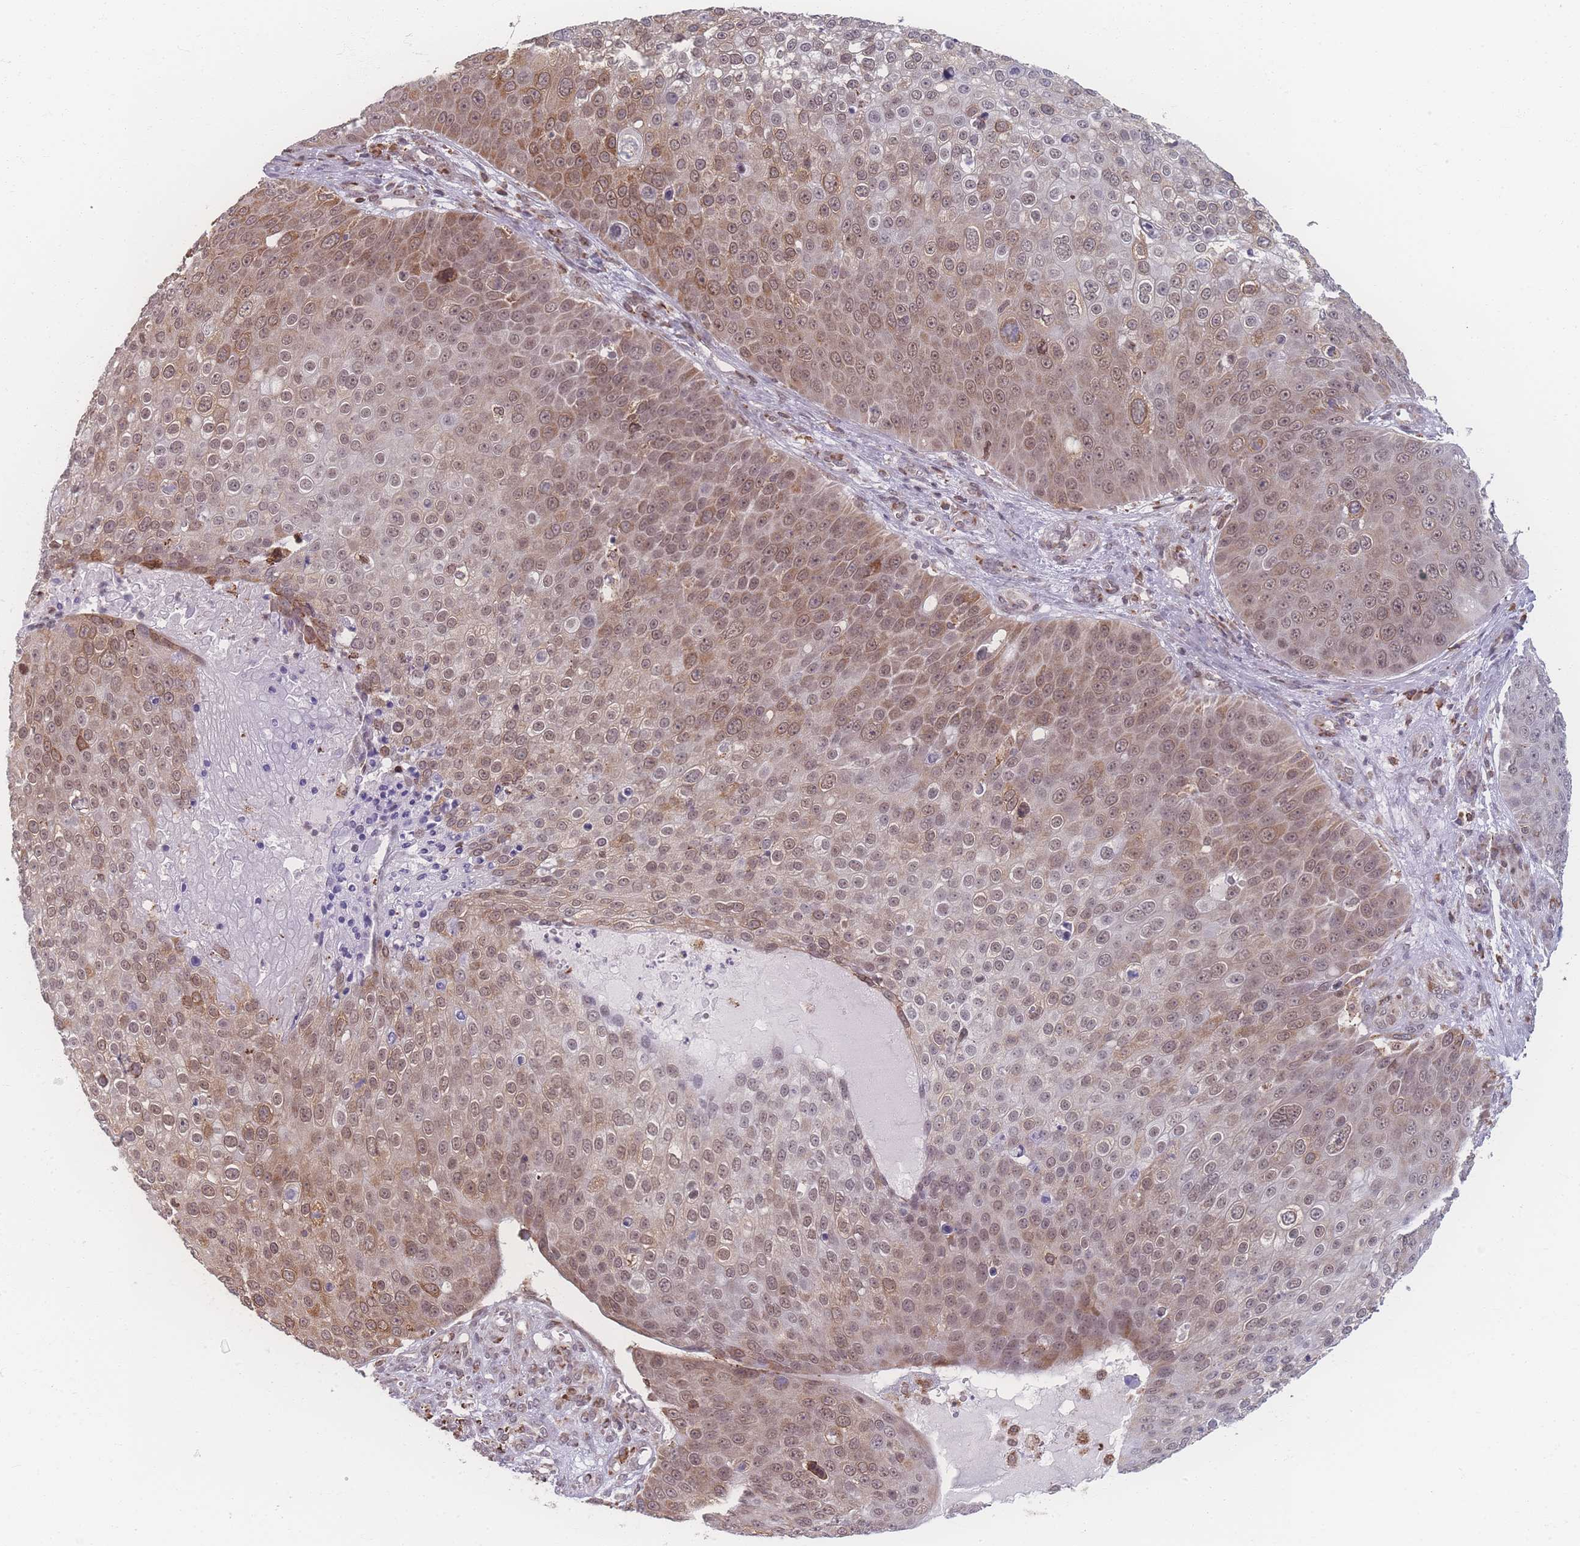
{"staining": {"intensity": "moderate", "quantity": ">75%", "location": "cytoplasmic/membranous,nuclear"}, "tissue": "skin cancer", "cell_type": "Tumor cells", "image_type": "cancer", "snomed": [{"axis": "morphology", "description": "Squamous cell carcinoma, NOS"}, {"axis": "topography", "description": "Skin"}], "caption": "Moderate cytoplasmic/membranous and nuclear expression is appreciated in about >75% of tumor cells in skin squamous cell carcinoma.", "gene": "ZC3H13", "patient": {"sex": "male", "age": 71}}